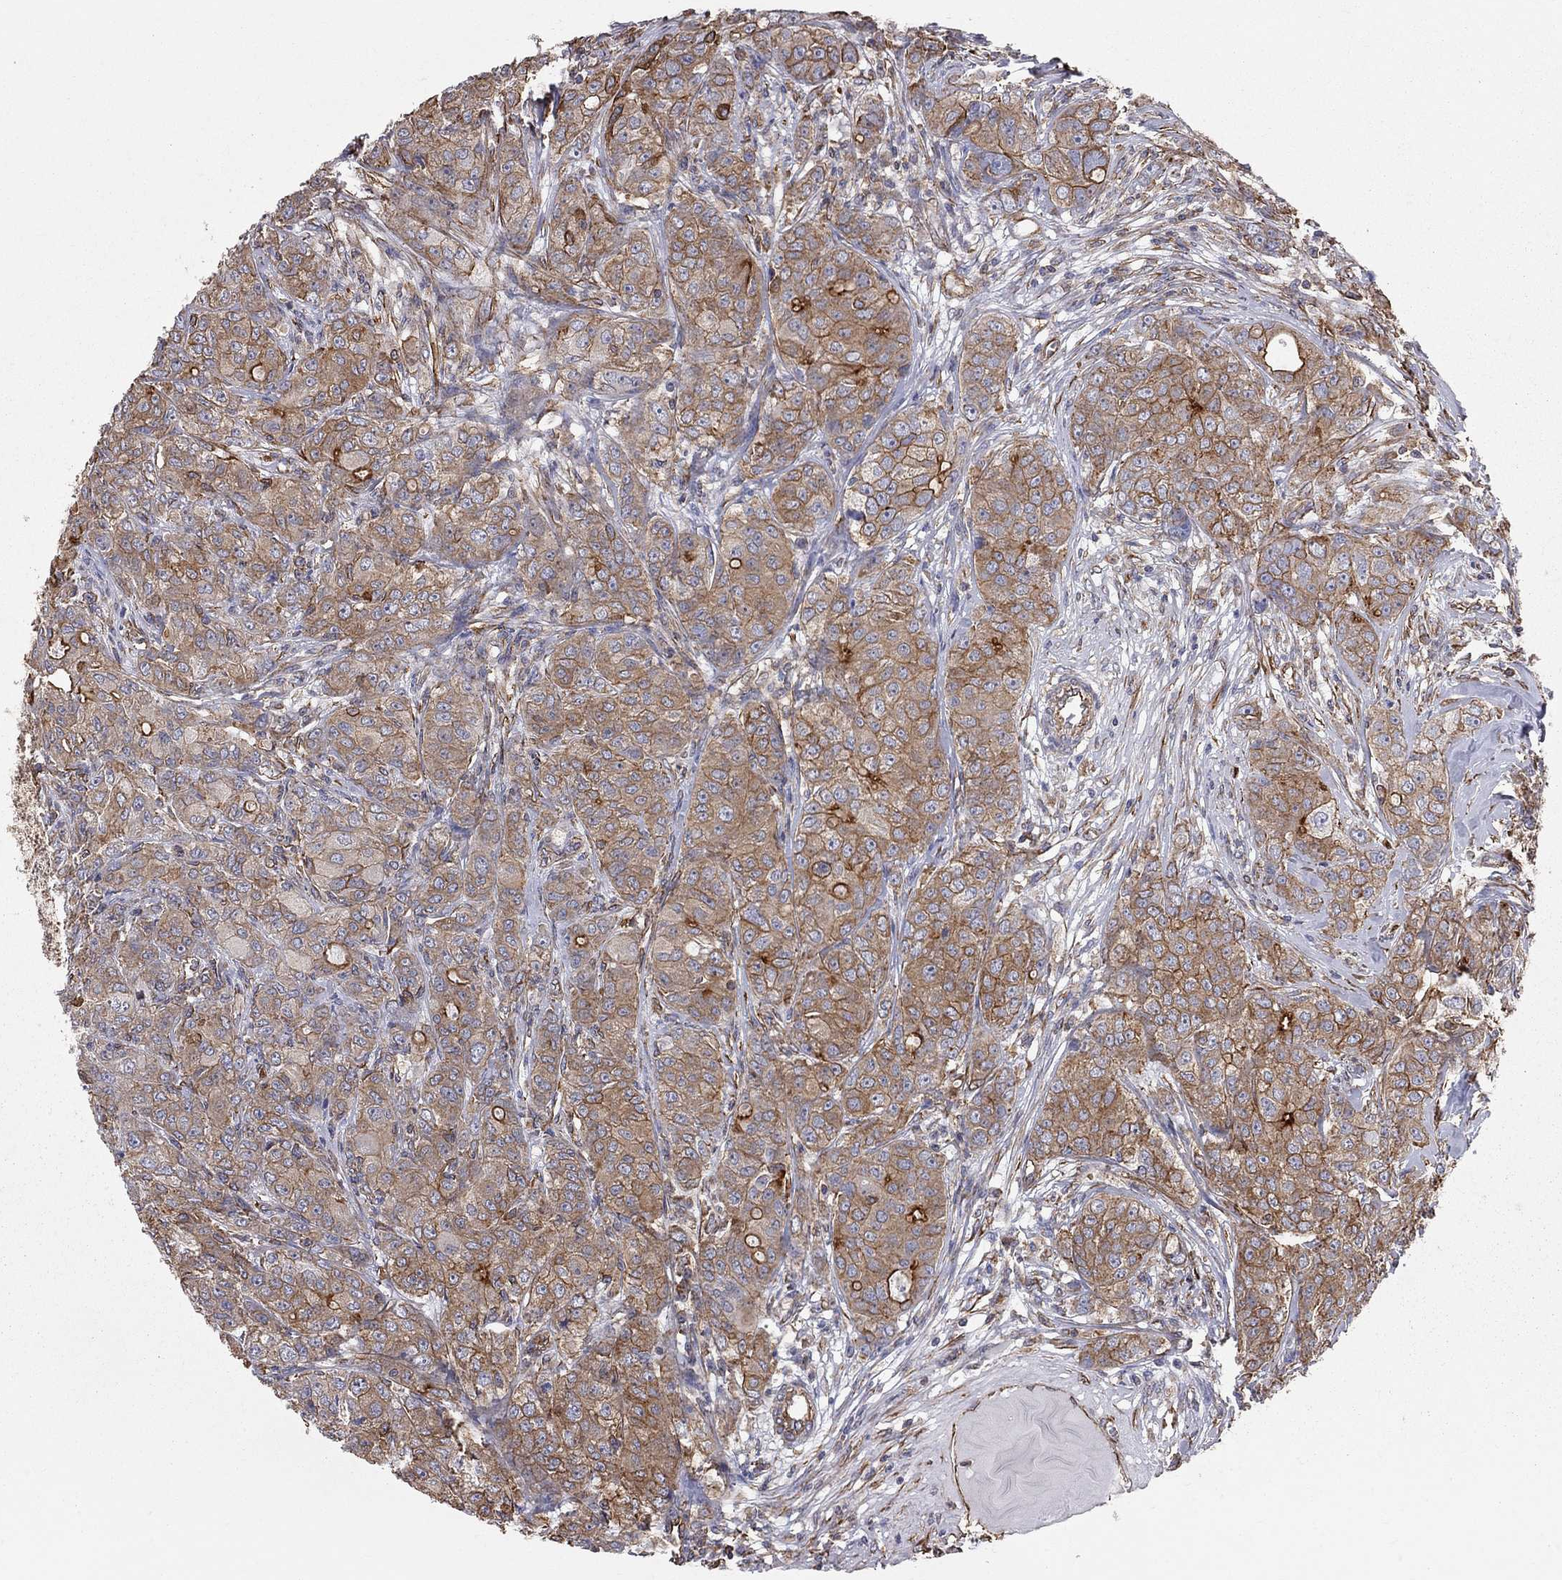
{"staining": {"intensity": "strong", "quantity": "25%-75%", "location": "cytoplasmic/membranous"}, "tissue": "breast cancer", "cell_type": "Tumor cells", "image_type": "cancer", "snomed": [{"axis": "morphology", "description": "Duct carcinoma"}, {"axis": "topography", "description": "Breast"}], "caption": "Human breast cancer stained with a brown dye shows strong cytoplasmic/membranous positive positivity in approximately 25%-75% of tumor cells.", "gene": "BICDL2", "patient": {"sex": "female", "age": 43}}